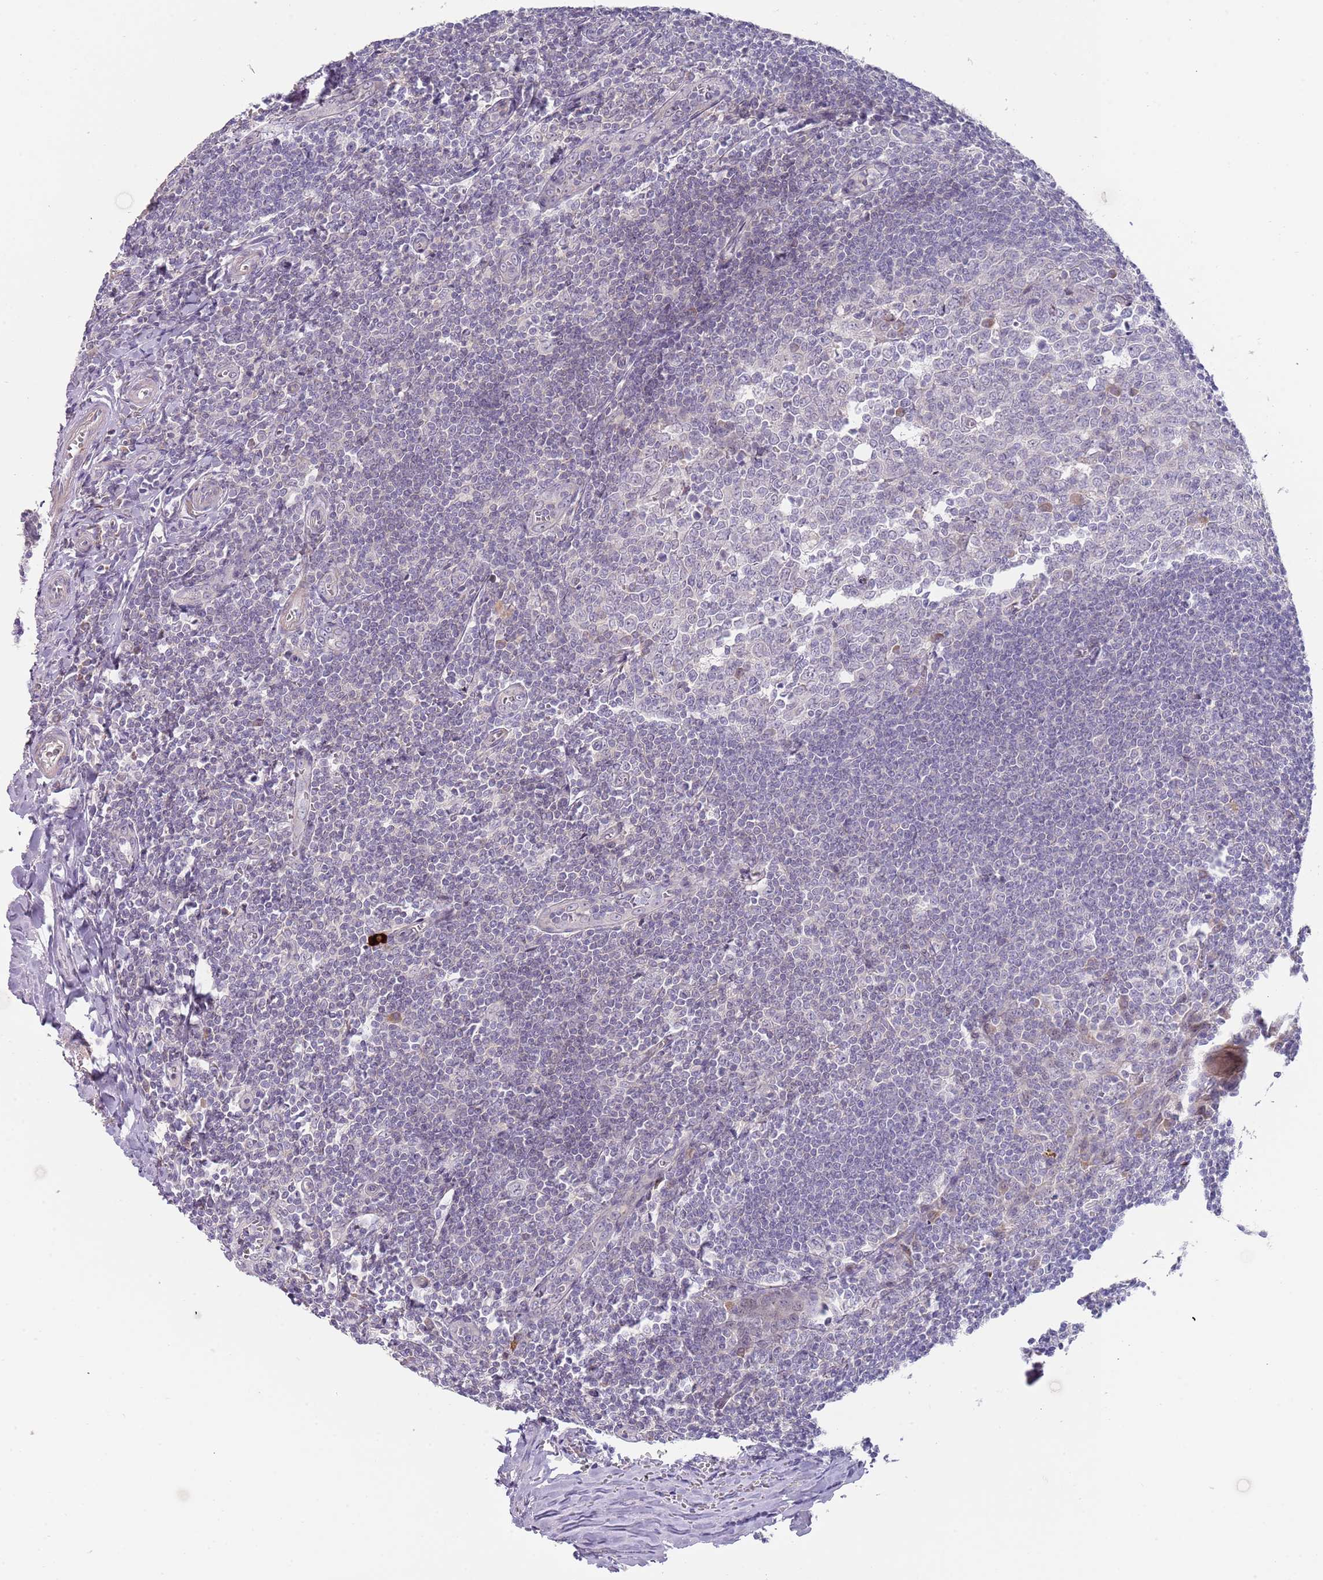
{"staining": {"intensity": "negative", "quantity": "none", "location": "none"}, "tissue": "tonsil", "cell_type": "Germinal center cells", "image_type": "normal", "snomed": [{"axis": "morphology", "description": "Normal tissue, NOS"}, {"axis": "topography", "description": "Tonsil"}], "caption": "The photomicrograph exhibits no staining of germinal center cells in normal tonsil.", "gene": "PRAC1", "patient": {"sex": "male", "age": 27}}